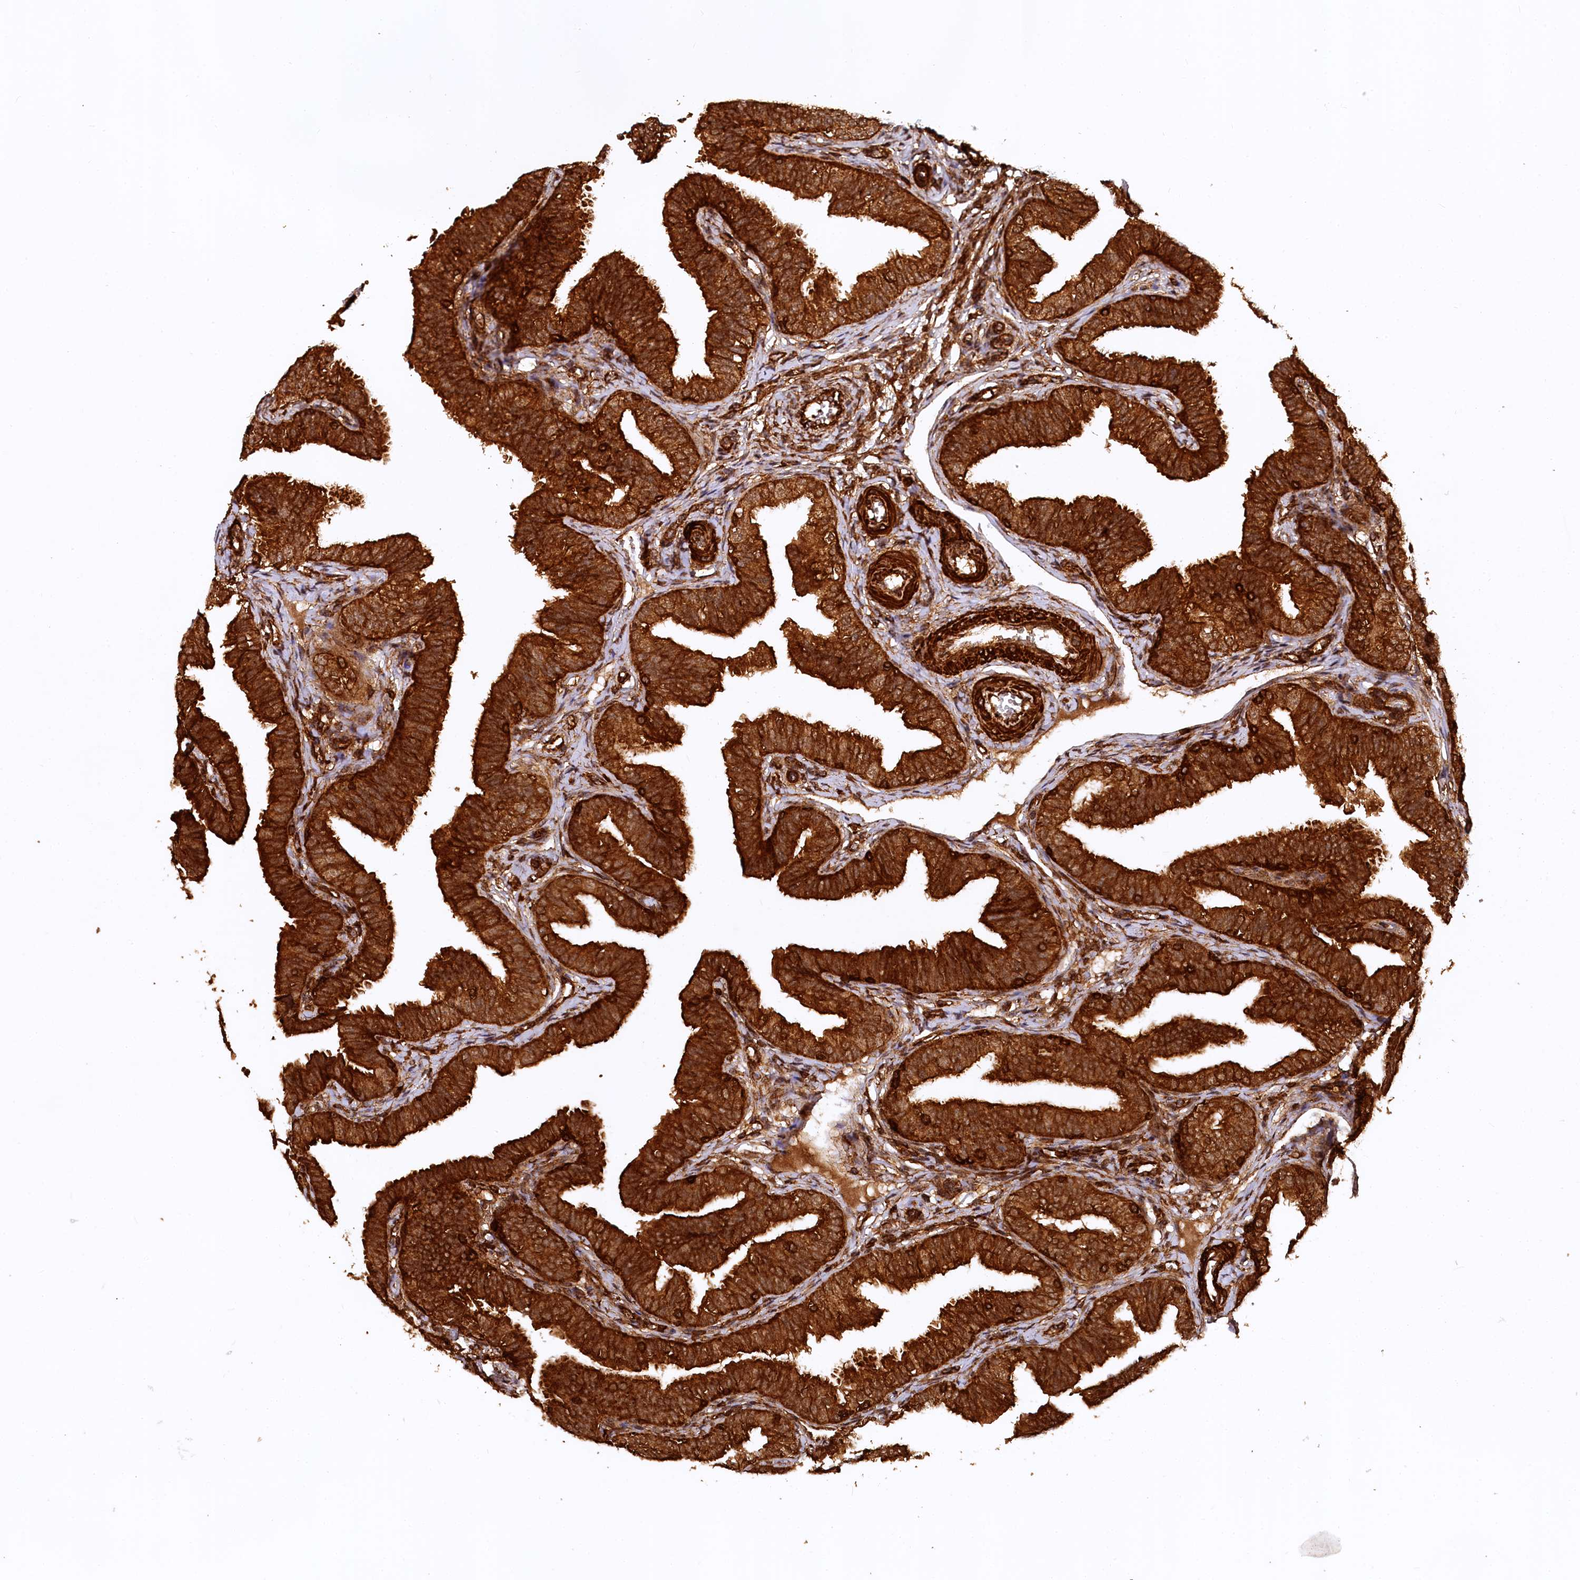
{"staining": {"intensity": "strong", "quantity": ">75%", "location": "cytoplasmic/membranous"}, "tissue": "fallopian tube", "cell_type": "Glandular cells", "image_type": "normal", "snomed": [{"axis": "morphology", "description": "Normal tissue, NOS"}, {"axis": "topography", "description": "Fallopian tube"}], "caption": "Glandular cells demonstrate high levels of strong cytoplasmic/membranous positivity in about >75% of cells in normal human fallopian tube.", "gene": "STUB1", "patient": {"sex": "female", "age": 35}}